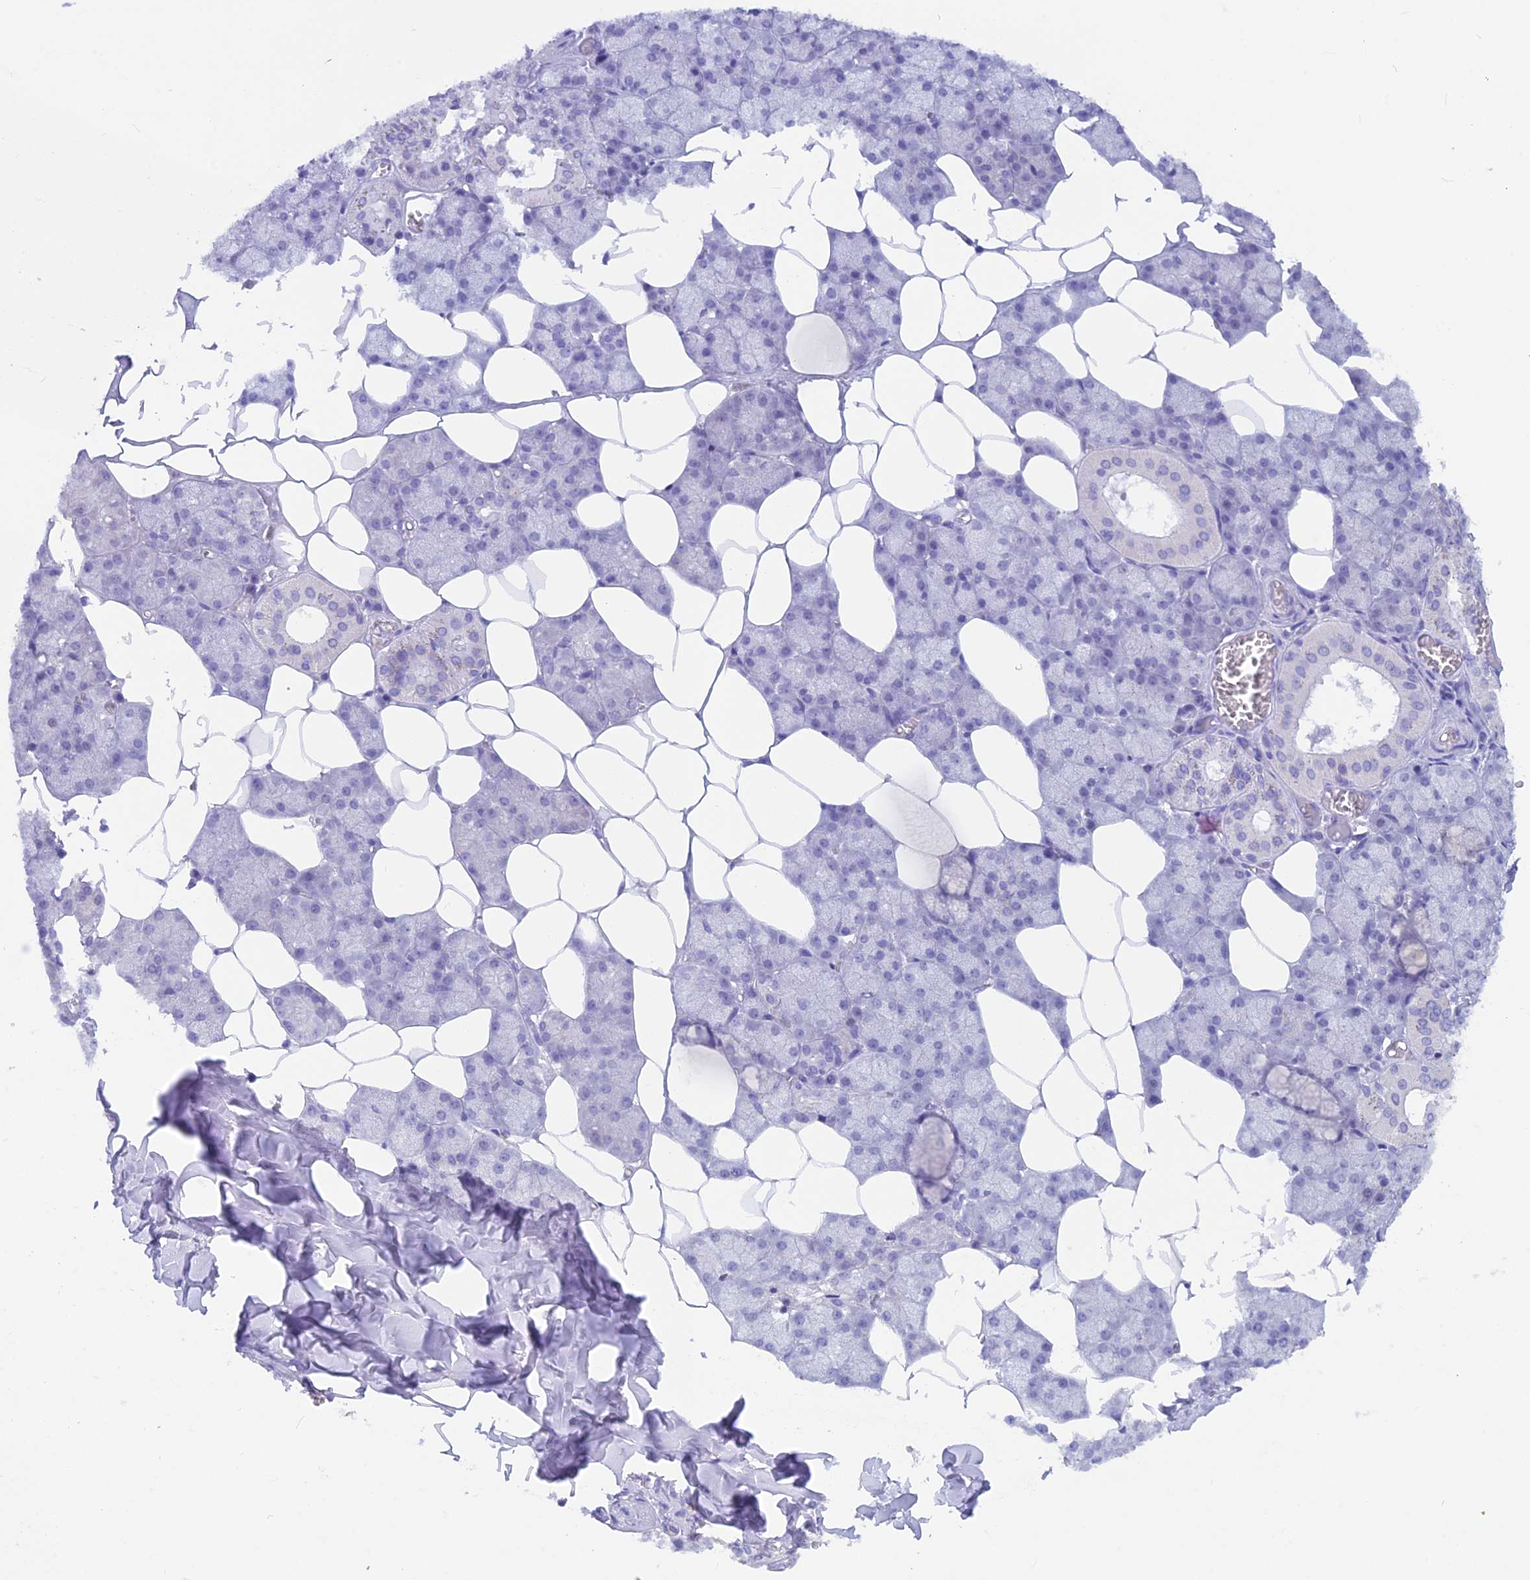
{"staining": {"intensity": "negative", "quantity": "none", "location": "none"}, "tissue": "salivary gland", "cell_type": "Glandular cells", "image_type": "normal", "snomed": [{"axis": "morphology", "description": "Normal tissue, NOS"}, {"axis": "topography", "description": "Salivary gland"}], "caption": "Glandular cells are negative for protein expression in unremarkable human salivary gland. (Stains: DAB (3,3'-diaminobenzidine) IHC with hematoxylin counter stain, Microscopy: brightfield microscopy at high magnification).", "gene": "SNTN", "patient": {"sex": "male", "age": 62}}